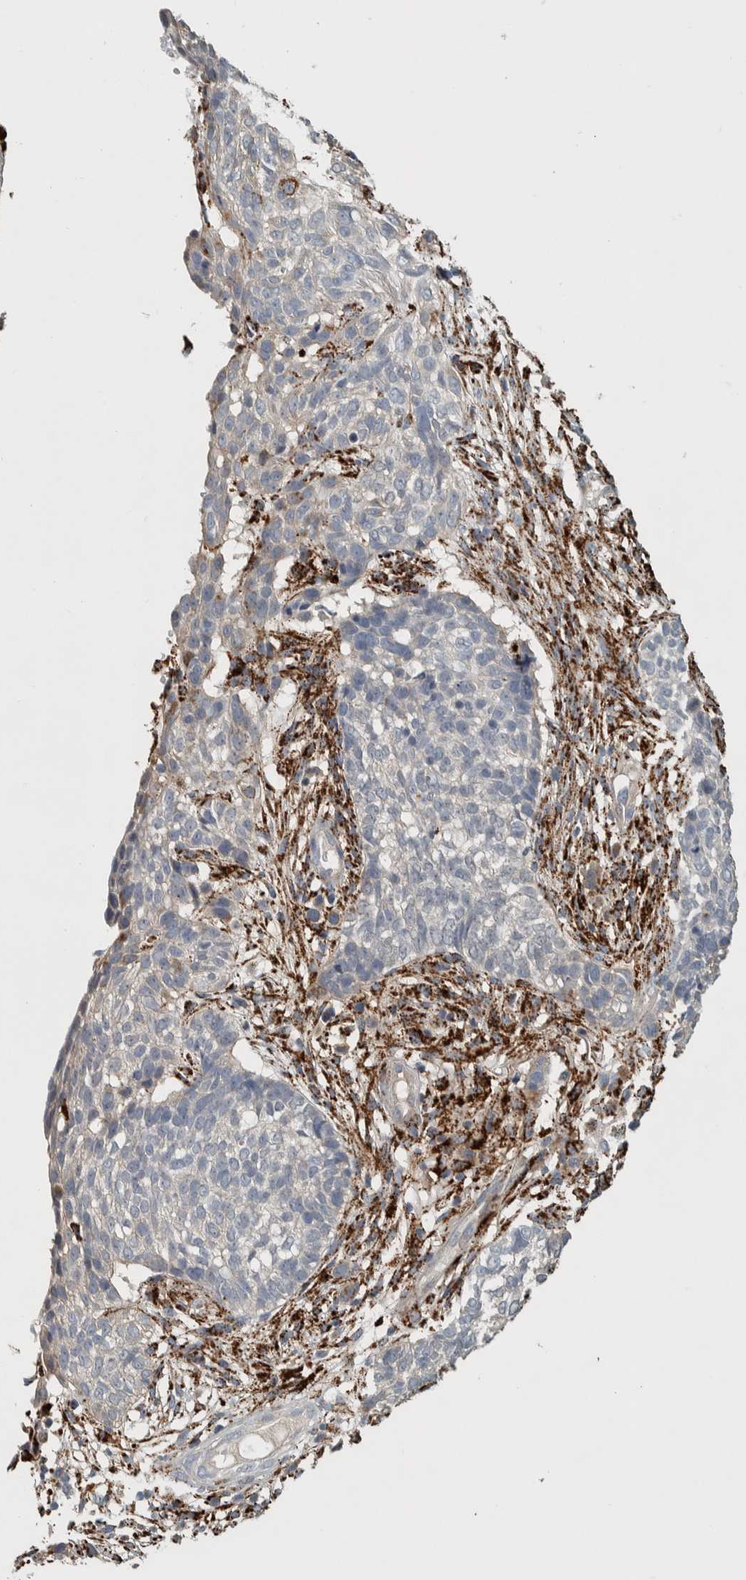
{"staining": {"intensity": "negative", "quantity": "none", "location": "none"}, "tissue": "skin cancer", "cell_type": "Tumor cells", "image_type": "cancer", "snomed": [{"axis": "morphology", "description": "Basal cell carcinoma"}, {"axis": "topography", "description": "Skin"}], "caption": "Protein analysis of skin cancer displays no significant positivity in tumor cells.", "gene": "FAM78A", "patient": {"sex": "male", "age": 85}}